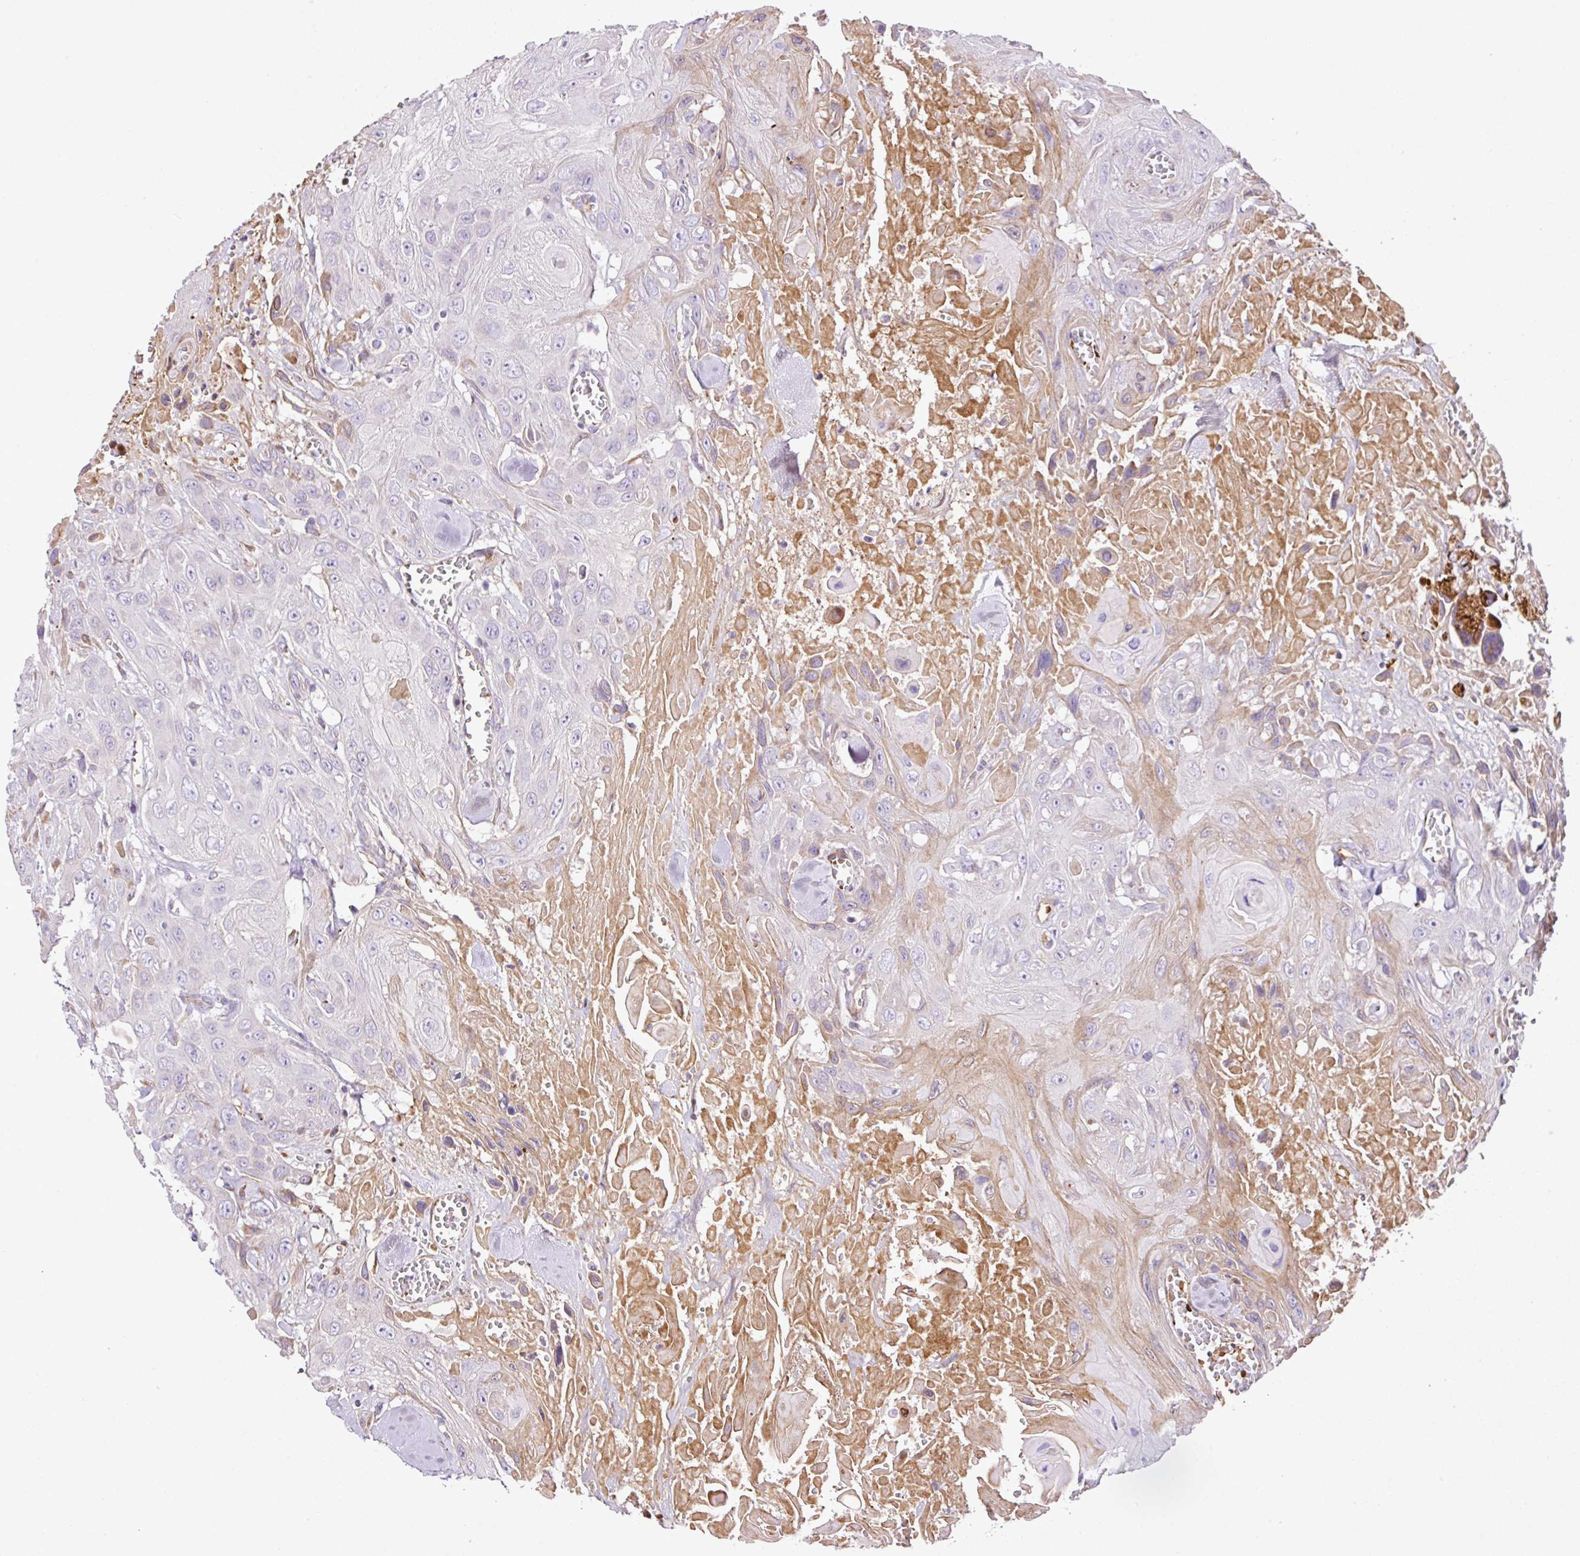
{"staining": {"intensity": "weak", "quantity": "<25%", "location": "cytoplasmic/membranous"}, "tissue": "head and neck cancer", "cell_type": "Tumor cells", "image_type": "cancer", "snomed": [{"axis": "morphology", "description": "Squamous cell carcinoma, NOS"}, {"axis": "topography", "description": "Head-Neck"}], "caption": "An IHC image of head and neck squamous cell carcinoma is shown. There is no staining in tumor cells of head and neck squamous cell carcinoma.", "gene": "CTXN2", "patient": {"sex": "male", "age": 81}}